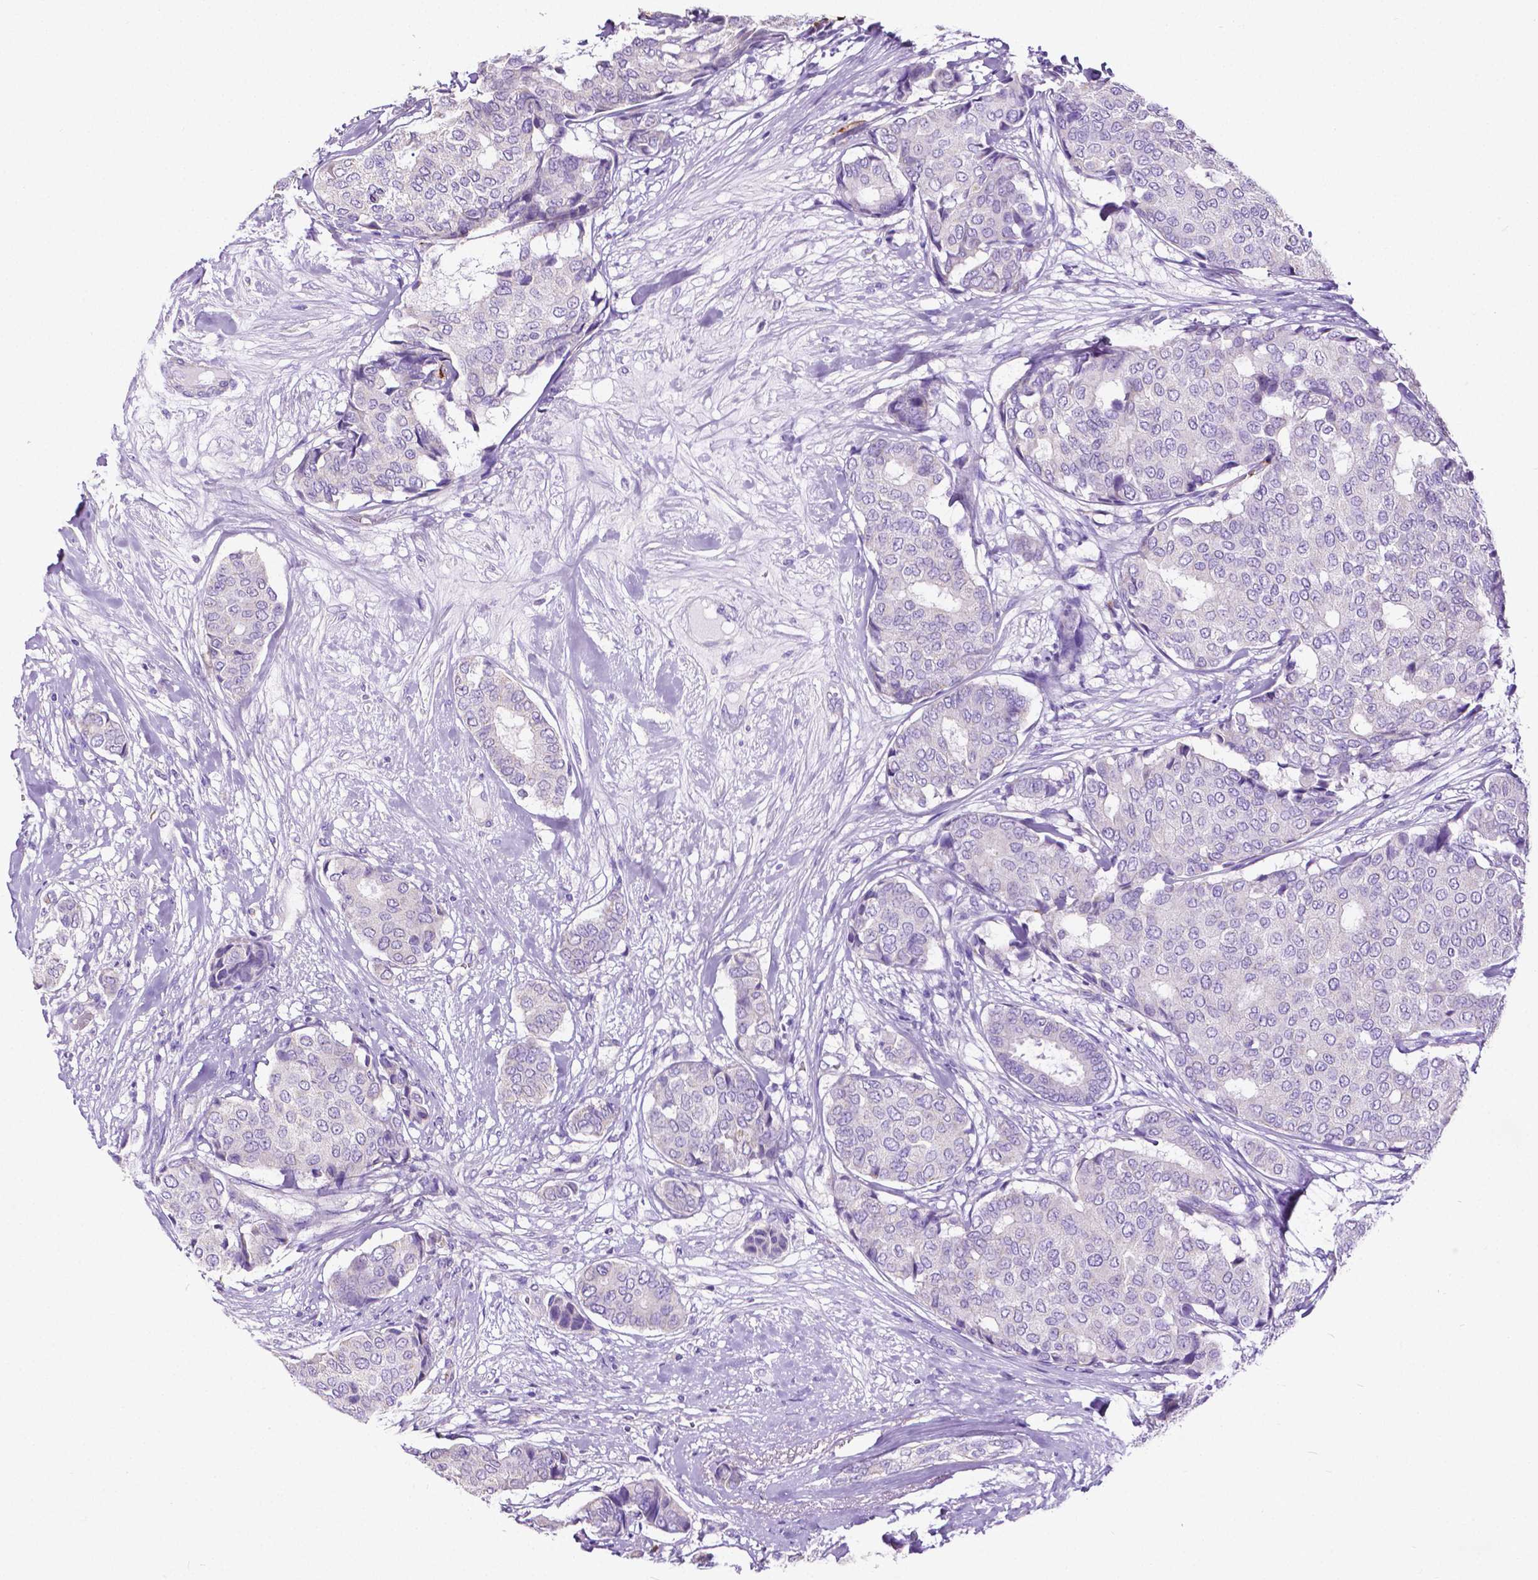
{"staining": {"intensity": "negative", "quantity": "none", "location": "none"}, "tissue": "breast cancer", "cell_type": "Tumor cells", "image_type": "cancer", "snomed": [{"axis": "morphology", "description": "Duct carcinoma"}, {"axis": "topography", "description": "Breast"}], "caption": "A photomicrograph of breast intraductal carcinoma stained for a protein reveals no brown staining in tumor cells.", "gene": "MMP9", "patient": {"sex": "female", "age": 75}}